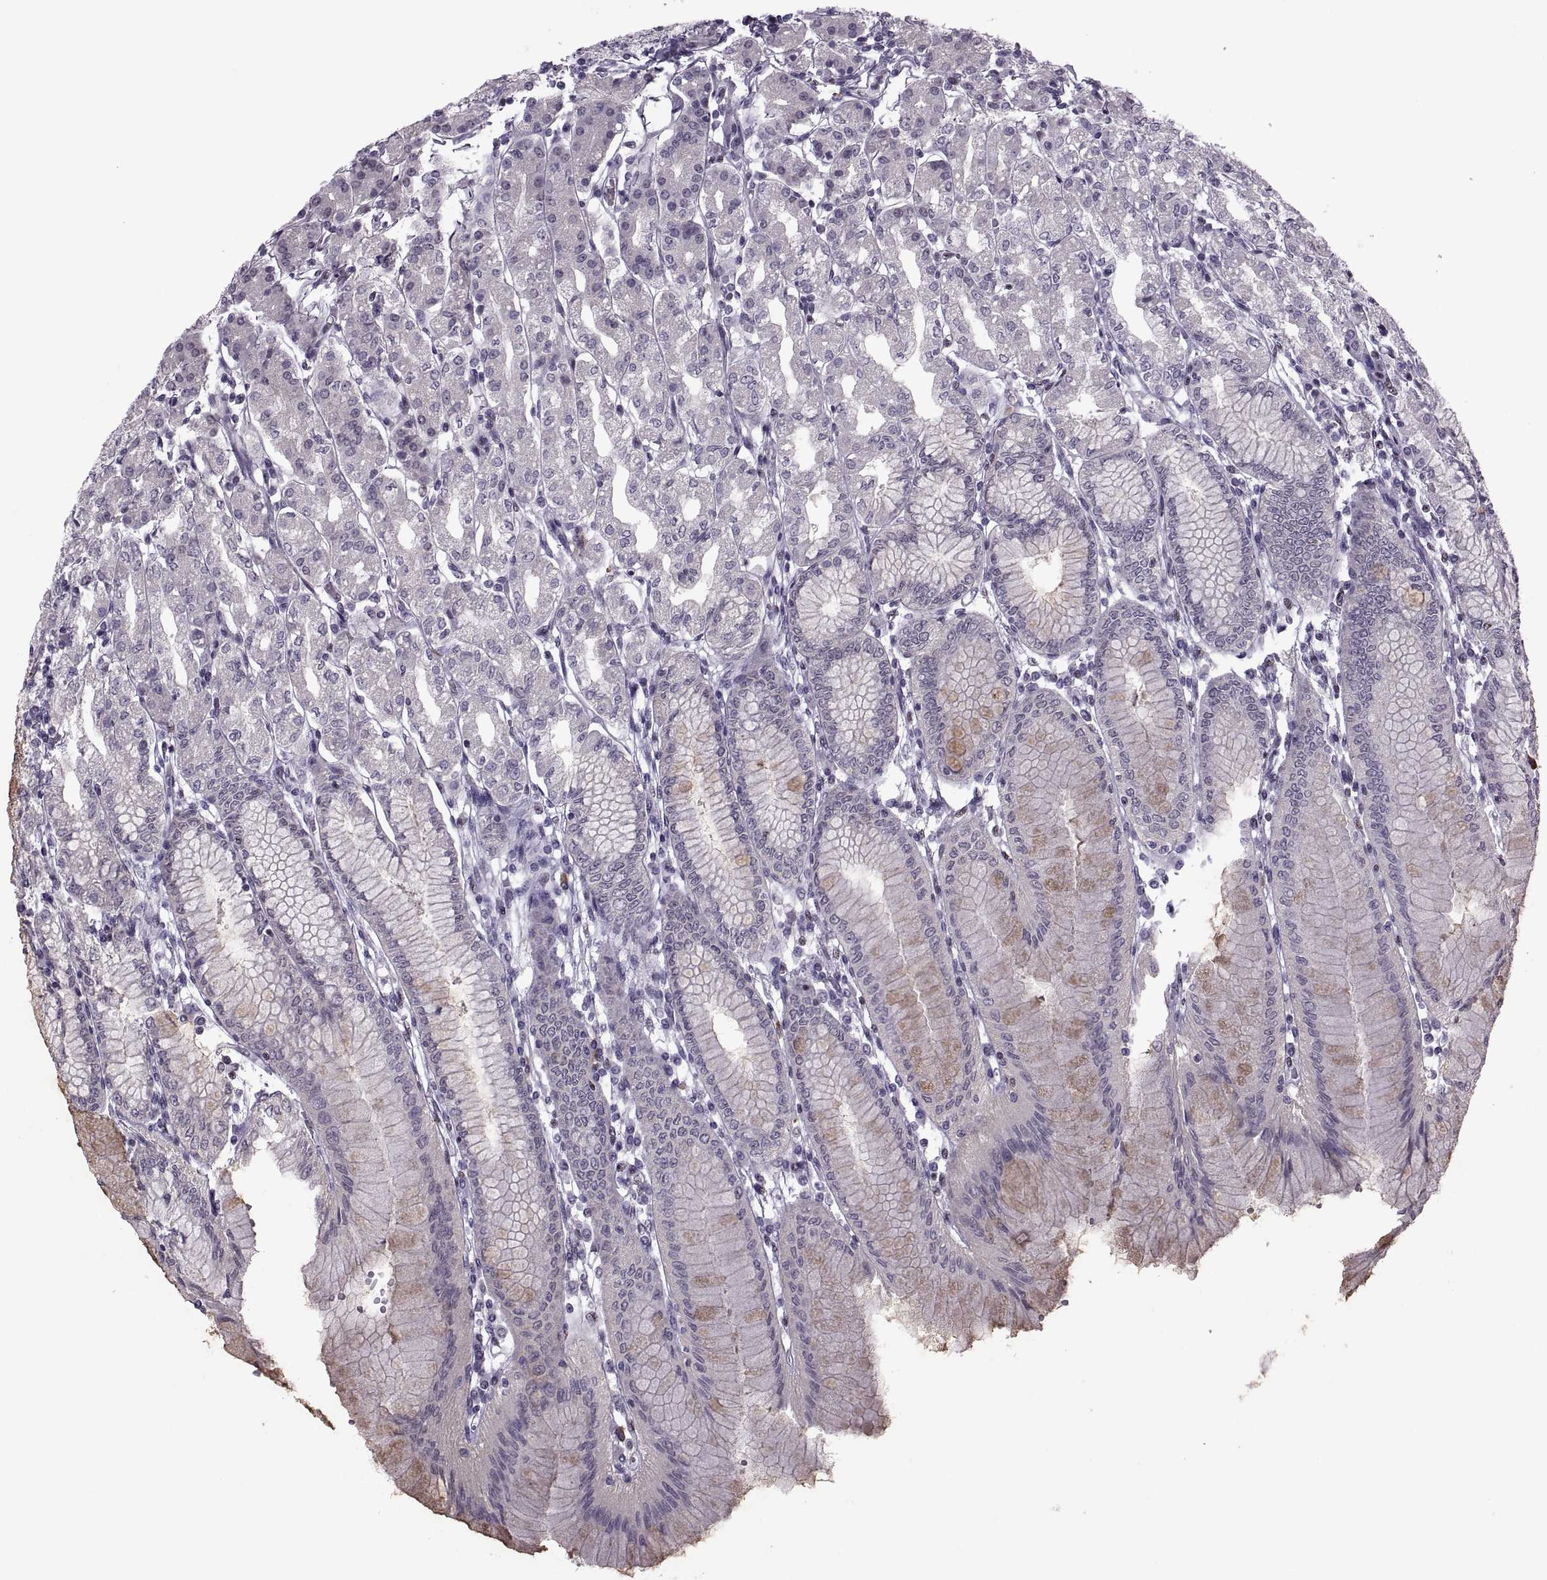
{"staining": {"intensity": "negative", "quantity": "none", "location": "none"}, "tissue": "stomach", "cell_type": "Glandular cells", "image_type": "normal", "snomed": [{"axis": "morphology", "description": "Normal tissue, NOS"}, {"axis": "topography", "description": "Skeletal muscle"}, {"axis": "topography", "description": "Stomach"}], "caption": "Immunohistochemical staining of unremarkable stomach displays no significant staining in glandular cells. Brightfield microscopy of IHC stained with DAB (brown) and hematoxylin (blue), captured at high magnification.", "gene": "MAGEA4", "patient": {"sex": "female", "age": 57}}